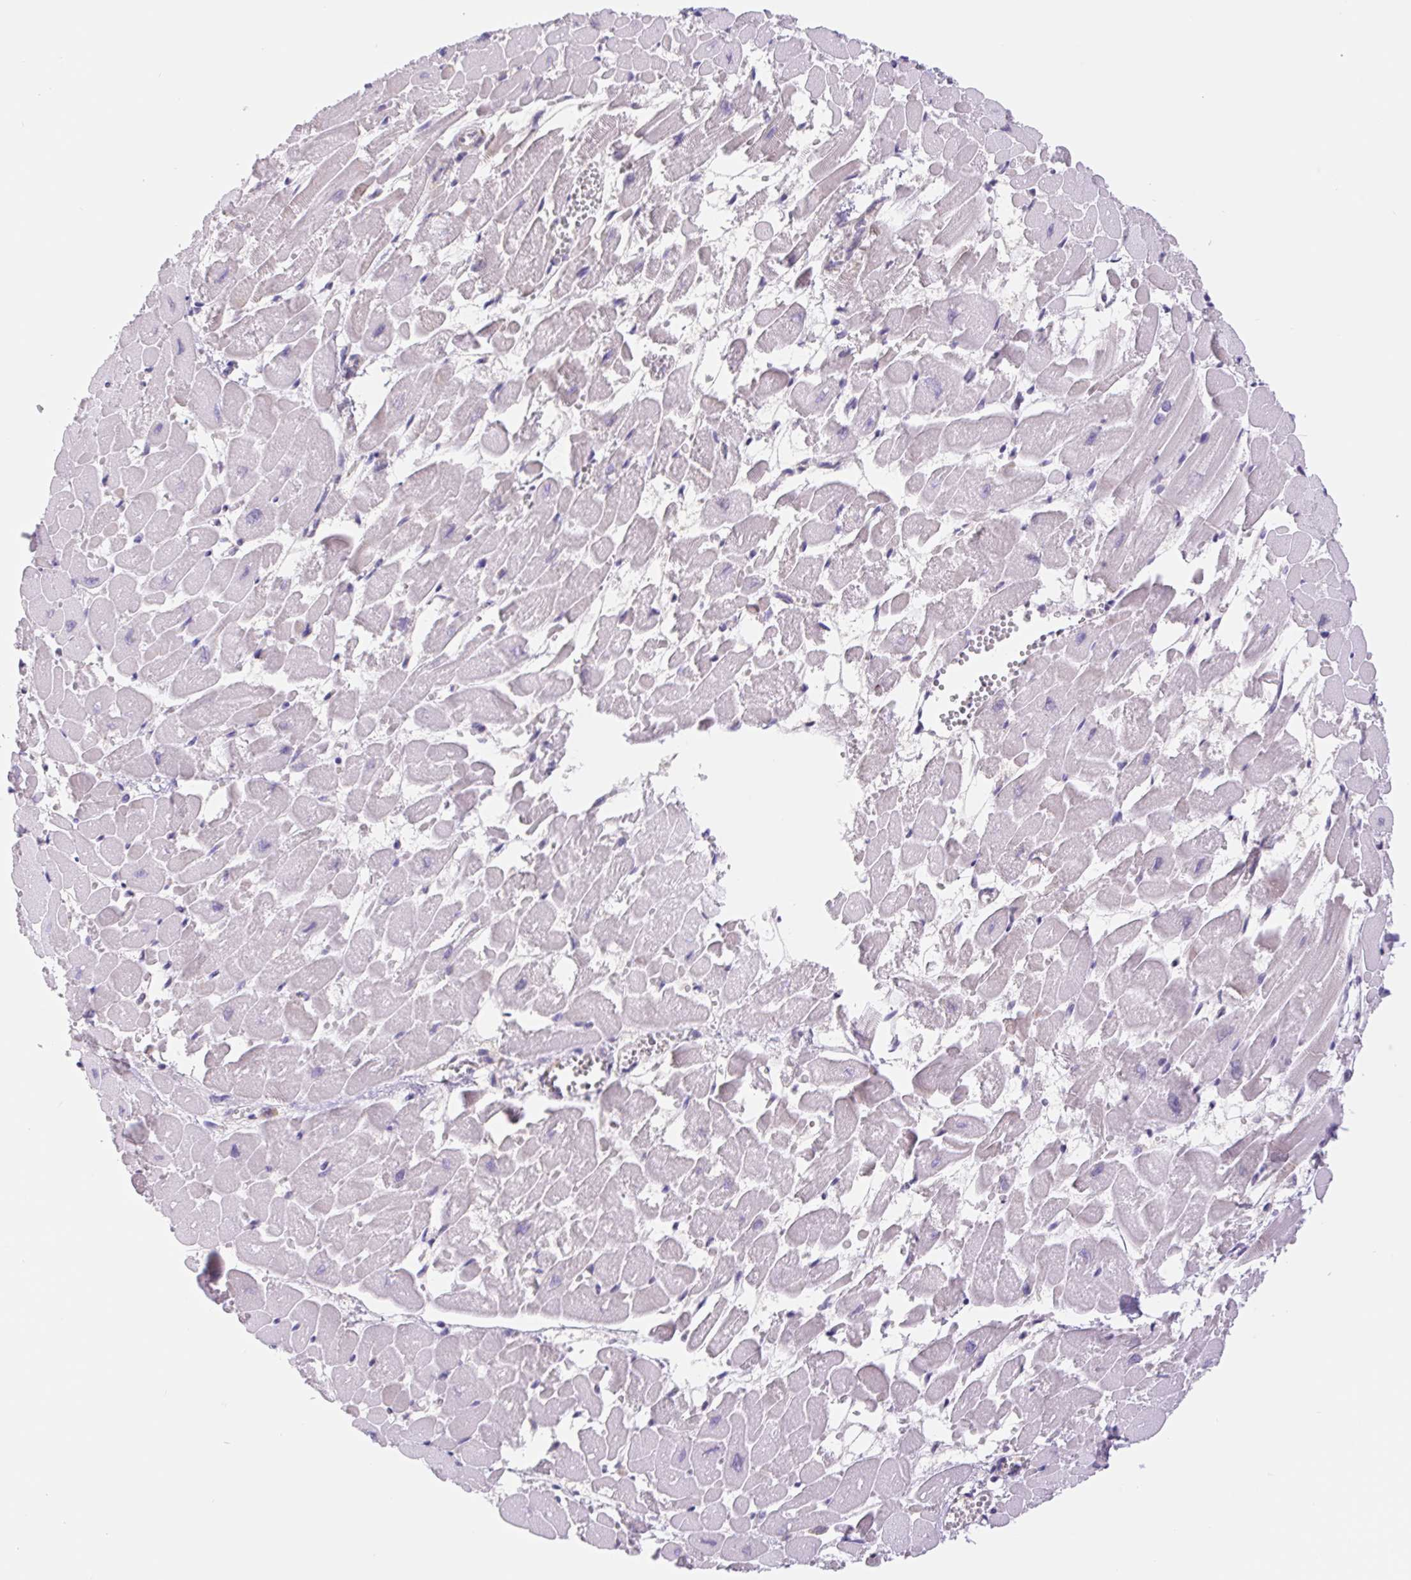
{"staining": {"intensity": "negative", "quantity": "none", "location": "none"}, "tissue": "heart muscle", "cell_type": "Cardiomyocytes", "image_type": "normal", "snomed": [{"axis": "morphology", "description": "Normal tissue, NOS"}, {"axis": "topography", "description": "Heart"}], "caption": "The IHC histopathology image has no significant positivity in cardiomyocytes of heart muscle.", "gene": "L3MBTL4", "patient": {"sex": "female", "age": 52}}